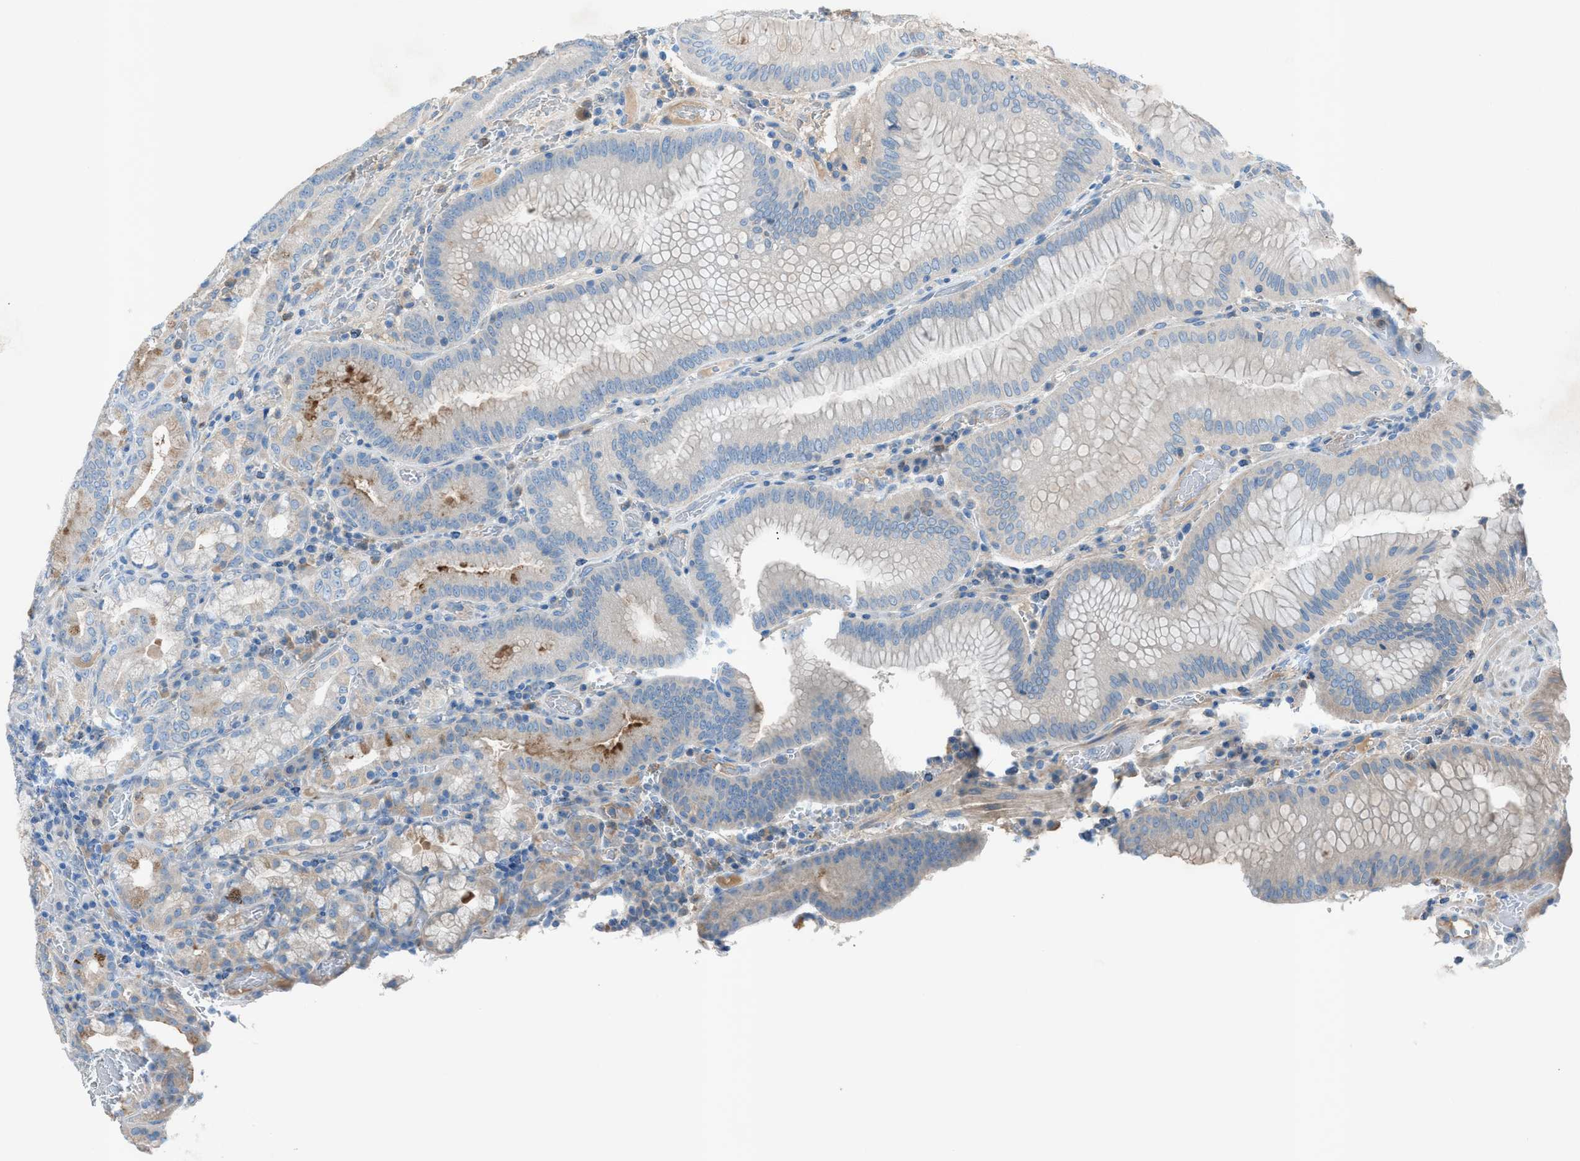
{"staining": {"intensity": "weak", "quantity": "<25%", "location": "cytoplasmic/membranous"}, "tissue": "stomach", "cell_type": "Glandular cells", "image_type": "normal", "snomed": [{"axis": "morphology", "description": "Normal tissue, NOS"}, {"axis": "morphology", "description": "Carcinoid, malignant, NOS"}, {"axis": "topography", "description": "Stomach, upper"}], "caption": "A high-resolution histopathology image shows IHC staining of normal stomach, which shows no significant positivity in glandular cells.", "gene": "C5AR2", "patient": {"sex": "male", "age": 39}}